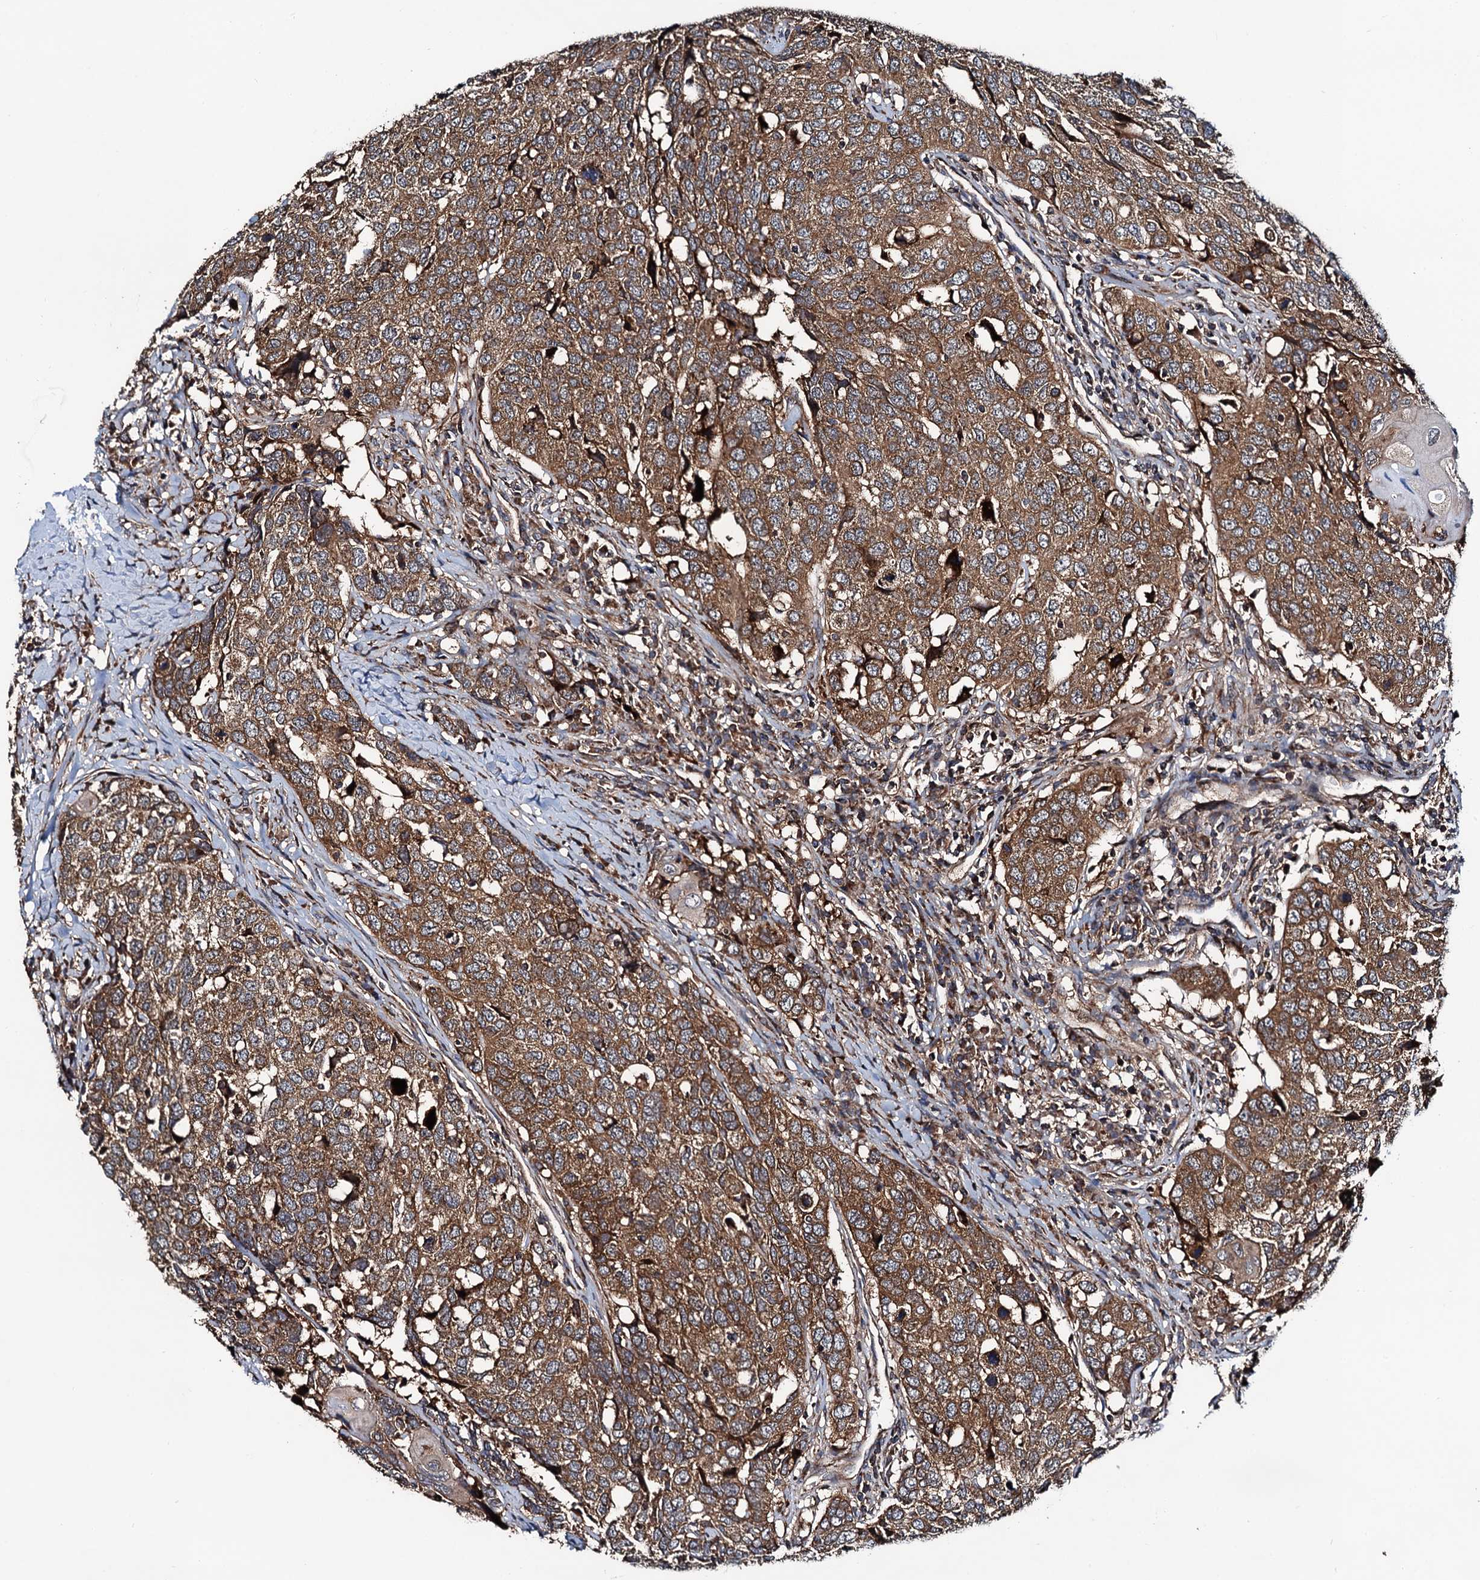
{"staining": {"intensity": "moderate", "quantity": ">75%", "location": "cytoplasmic/membranous"}, "tissue": "head and neck cancer", "cell_type": "Tumor cells", "image_type": "cancer", "snomed": [{"axis": "morphology", "description": "Squamous cell carcinoma, NOS"}, {"axis": "topography", "description": "Head-Neck"}], "caption": "Moderate cytoplasmic/membranous staining for a protein is present in about >75% of tumor cells of squamous cell carcinoma (head and neck) using IHC.", "gene": "NEK1", "patient": {"sex": "male", "age": 66}}